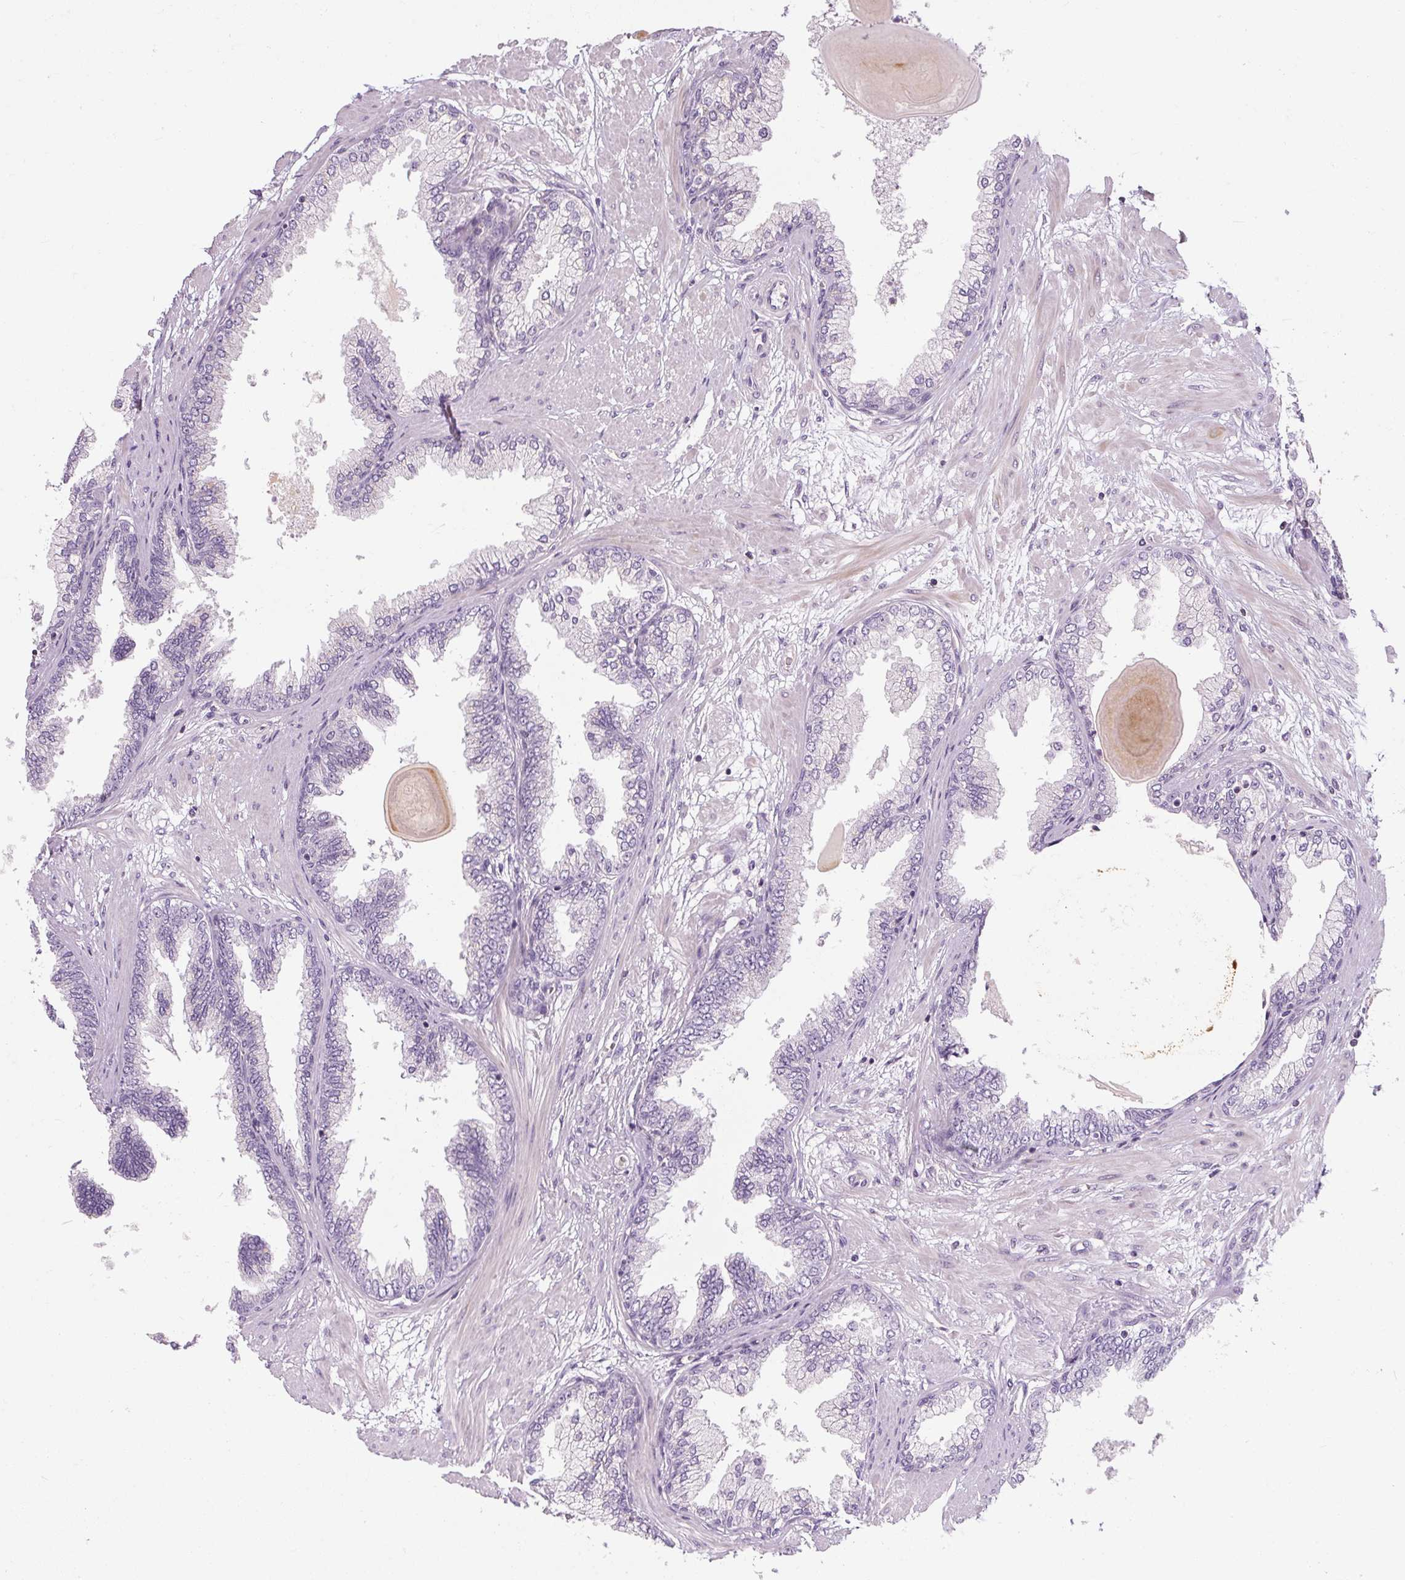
{"staining": {"intensity": "negative", "quantity": "none", "location": "none"}, "tissue": "prostate cancer", "cell_type": "Tumor cells", "image_type": "cancer", "snomed": [{"axis": "morphology", "description": "Adenocarcinoma, Low grade"}, {"axis": "topography", "description": "Prostate"}], "caption": "This micrograph is of adenocarcinoma (low-grade) (prostate) stained with IHC to label a protein in brown with the nuclei are counter-stained blue. There is no positivity in tumor cells.", "gene": "TIGD2", "patient": {"sex": "male", "age": 64}}